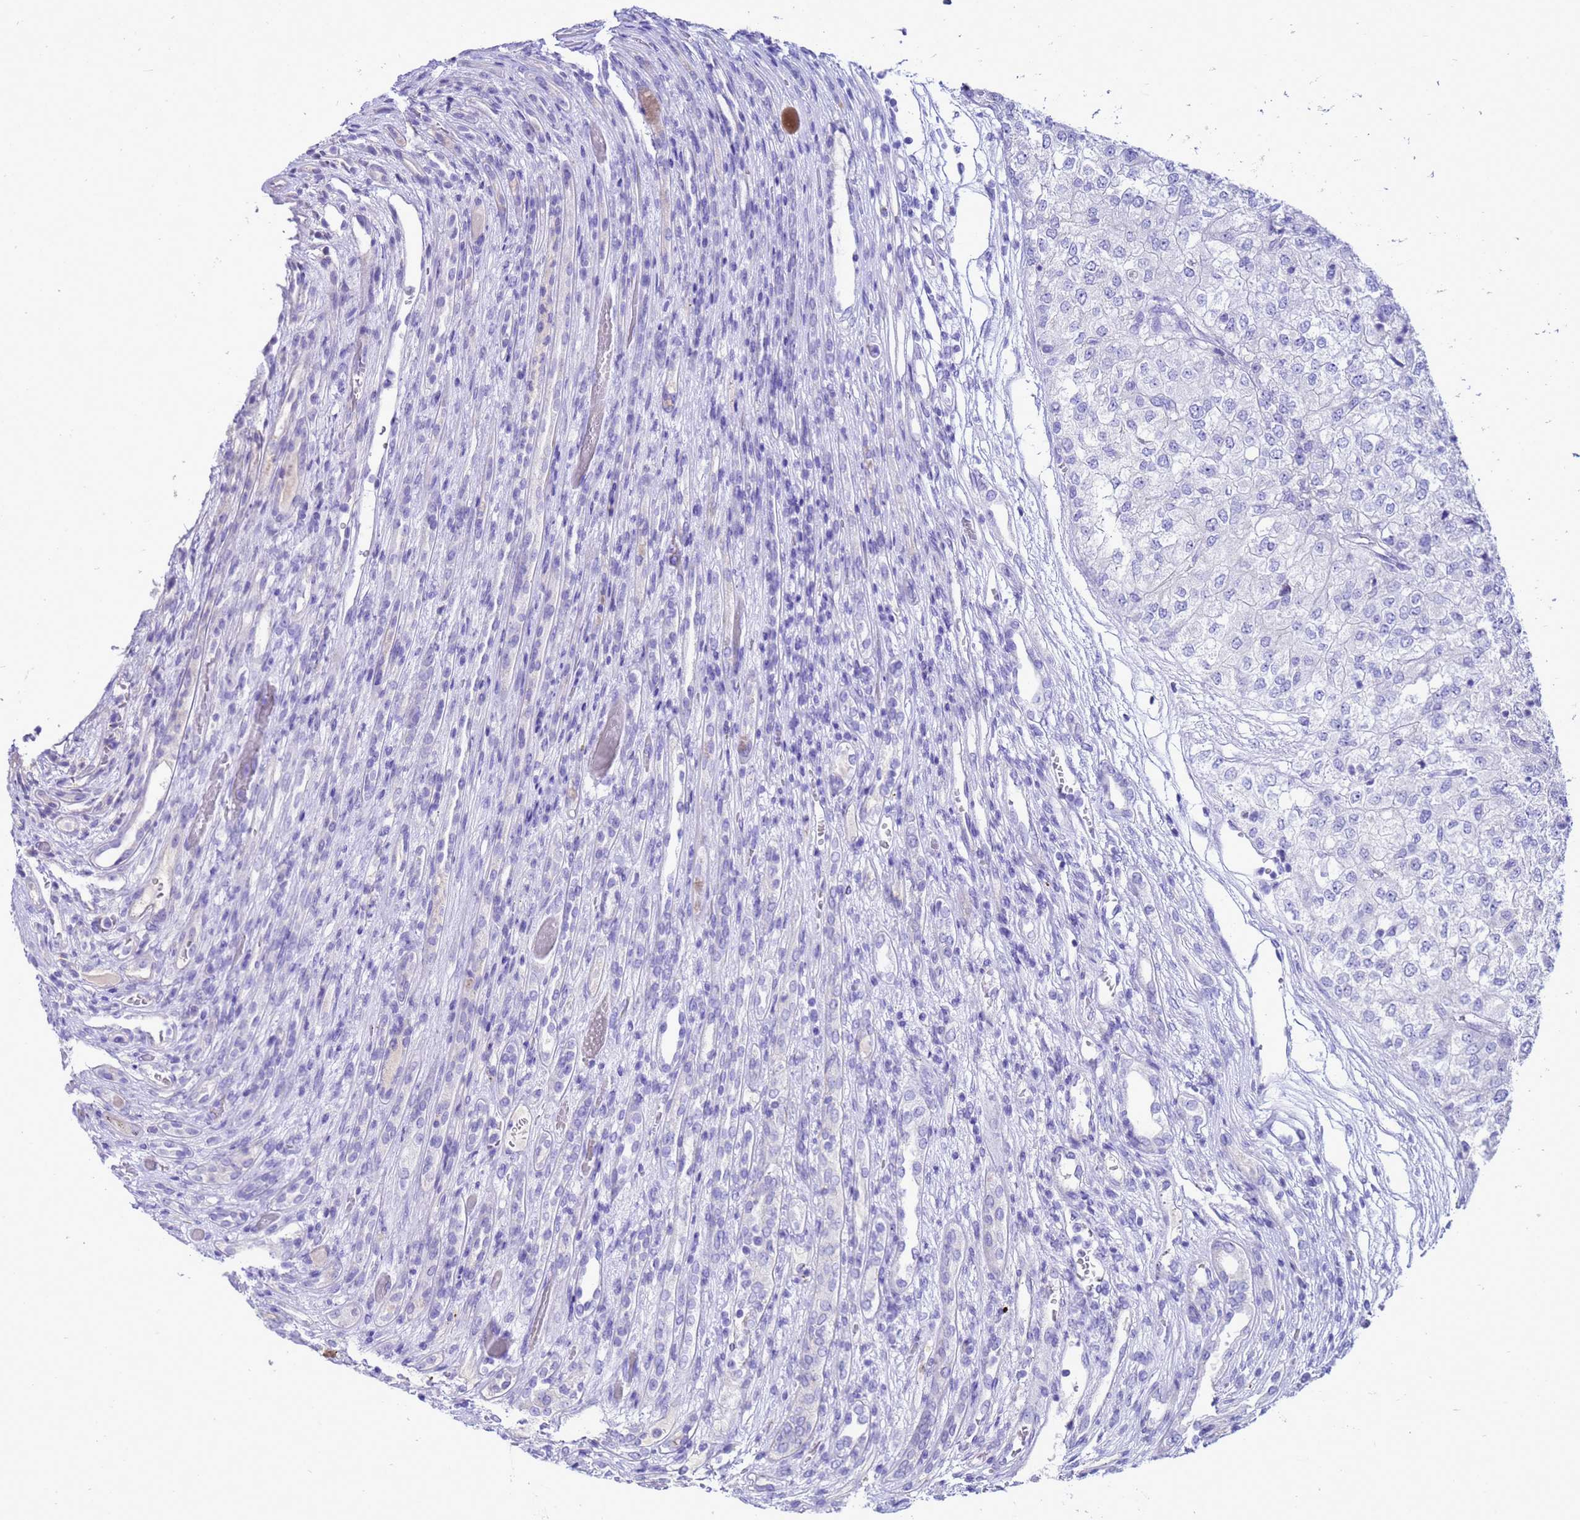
{"staining": {"intensity": "negative", "quantity": "none", "location": "none"}, "tissue": "renal cancer", "cell_type": "Tumor cells", "image_type": "cancer", "snomed": [{"axis": "morphology", "description": "Adenocarcinoma, NOS"}, {"axis": "topography", "description": "Kidney"}], "caption": "Immunohistochemistry histopathology image of neoplastic tissue: adenocarcinoma (renal) stained with DAB (3,3'-diaminobenzidine) demonstrates no significant protein positivity in tumor cells.", "gene": "BEST2", "patient": {"sex": "female", "age": 54}}